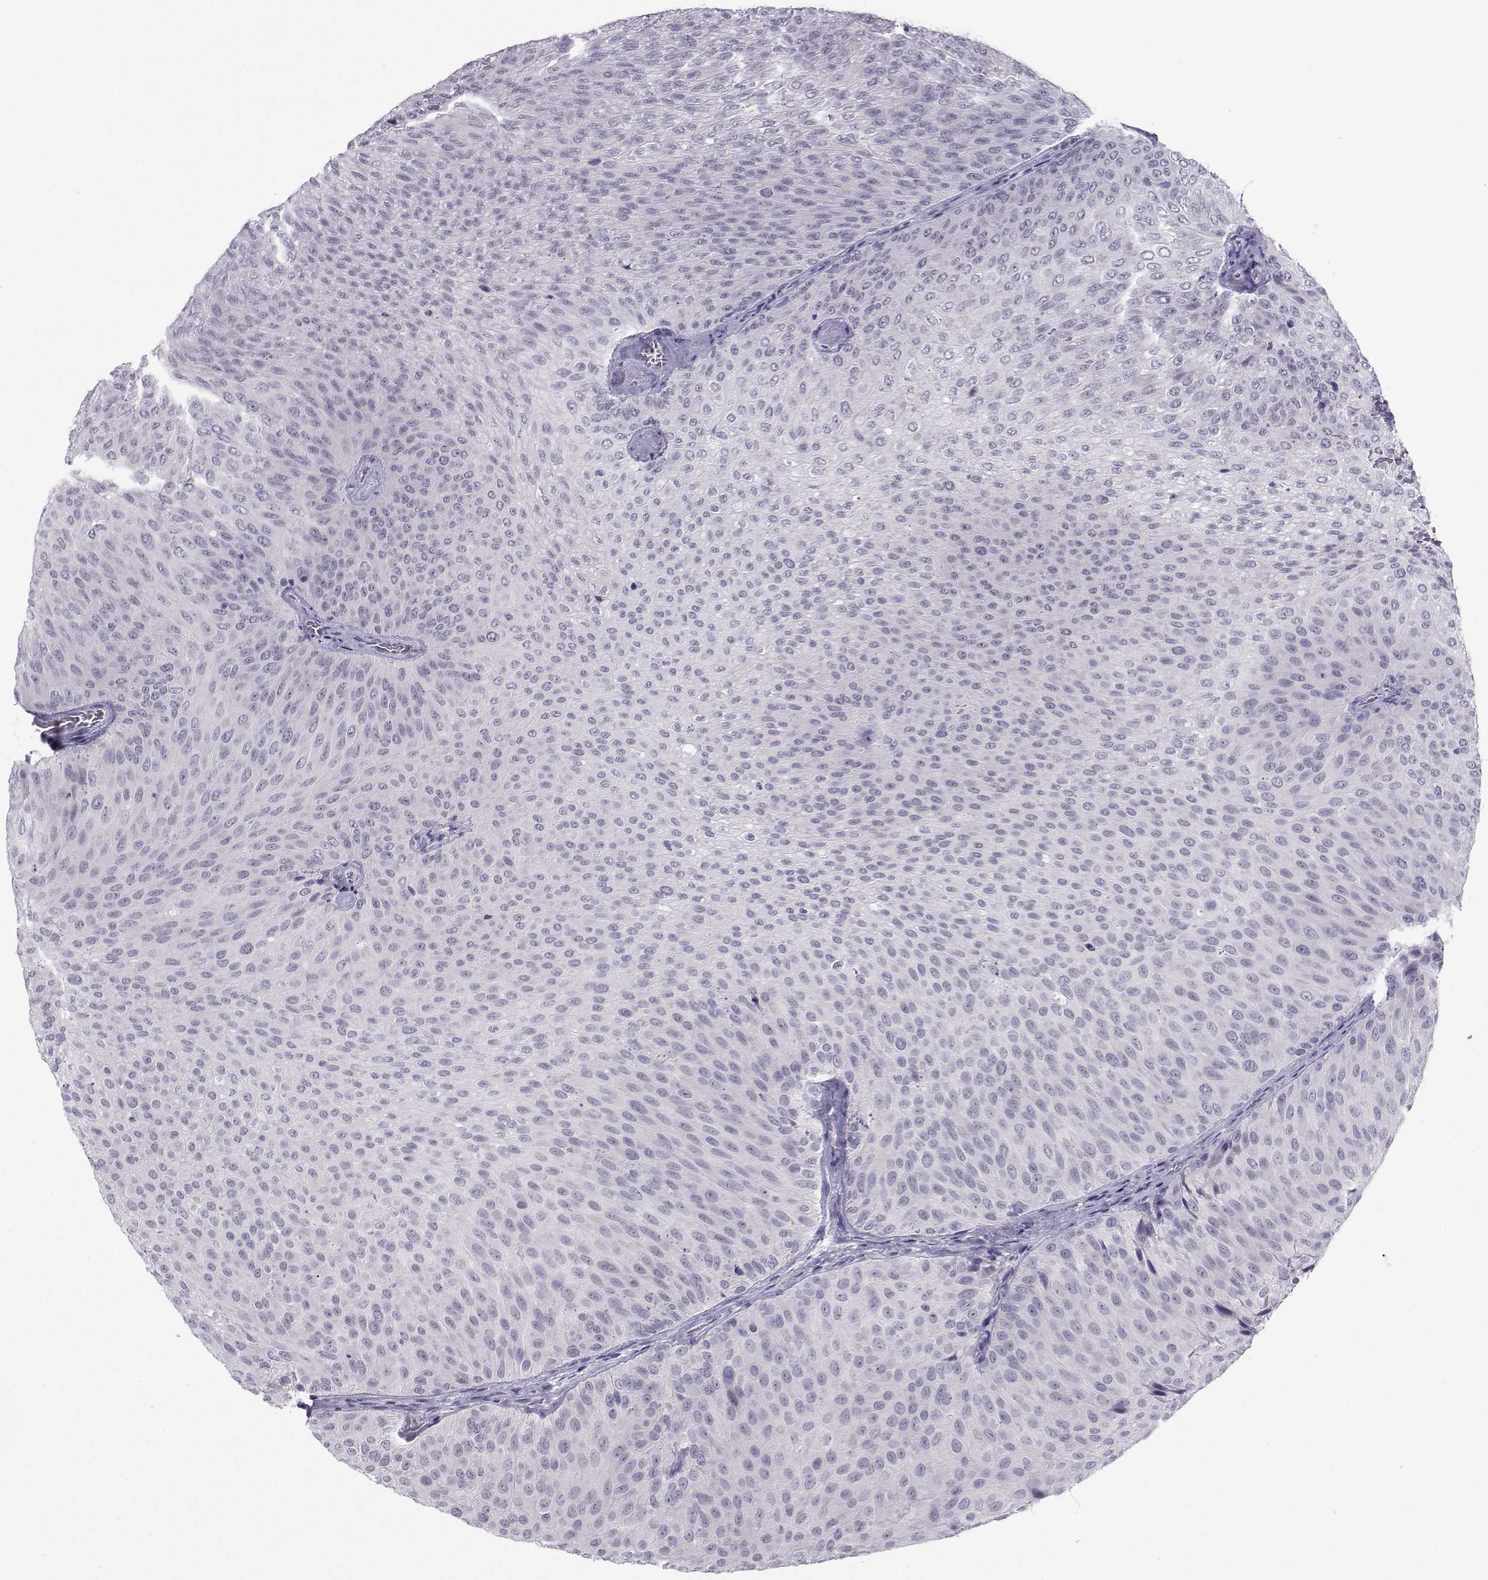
{"staining": {"intensity": "negative", "quantity": "none", "location": "none"}, "tissue": "urothelial cancer", "cell_type": "Tumor cells", "image_type": "cancer", "snomed": [{"axis": "morphology", "description": "Urothelial carcinoma, Low grade"}, {"axis": "topography", "description": "Urinary bladder"}], "caption": "The immunohistochemistry (IHC) histopathology image has no significant positivity in tumor cells of low-grade urothelial carcinoma tissue.", "gene": "LHX1", "patient": {"sex": "male", "age": 78}}